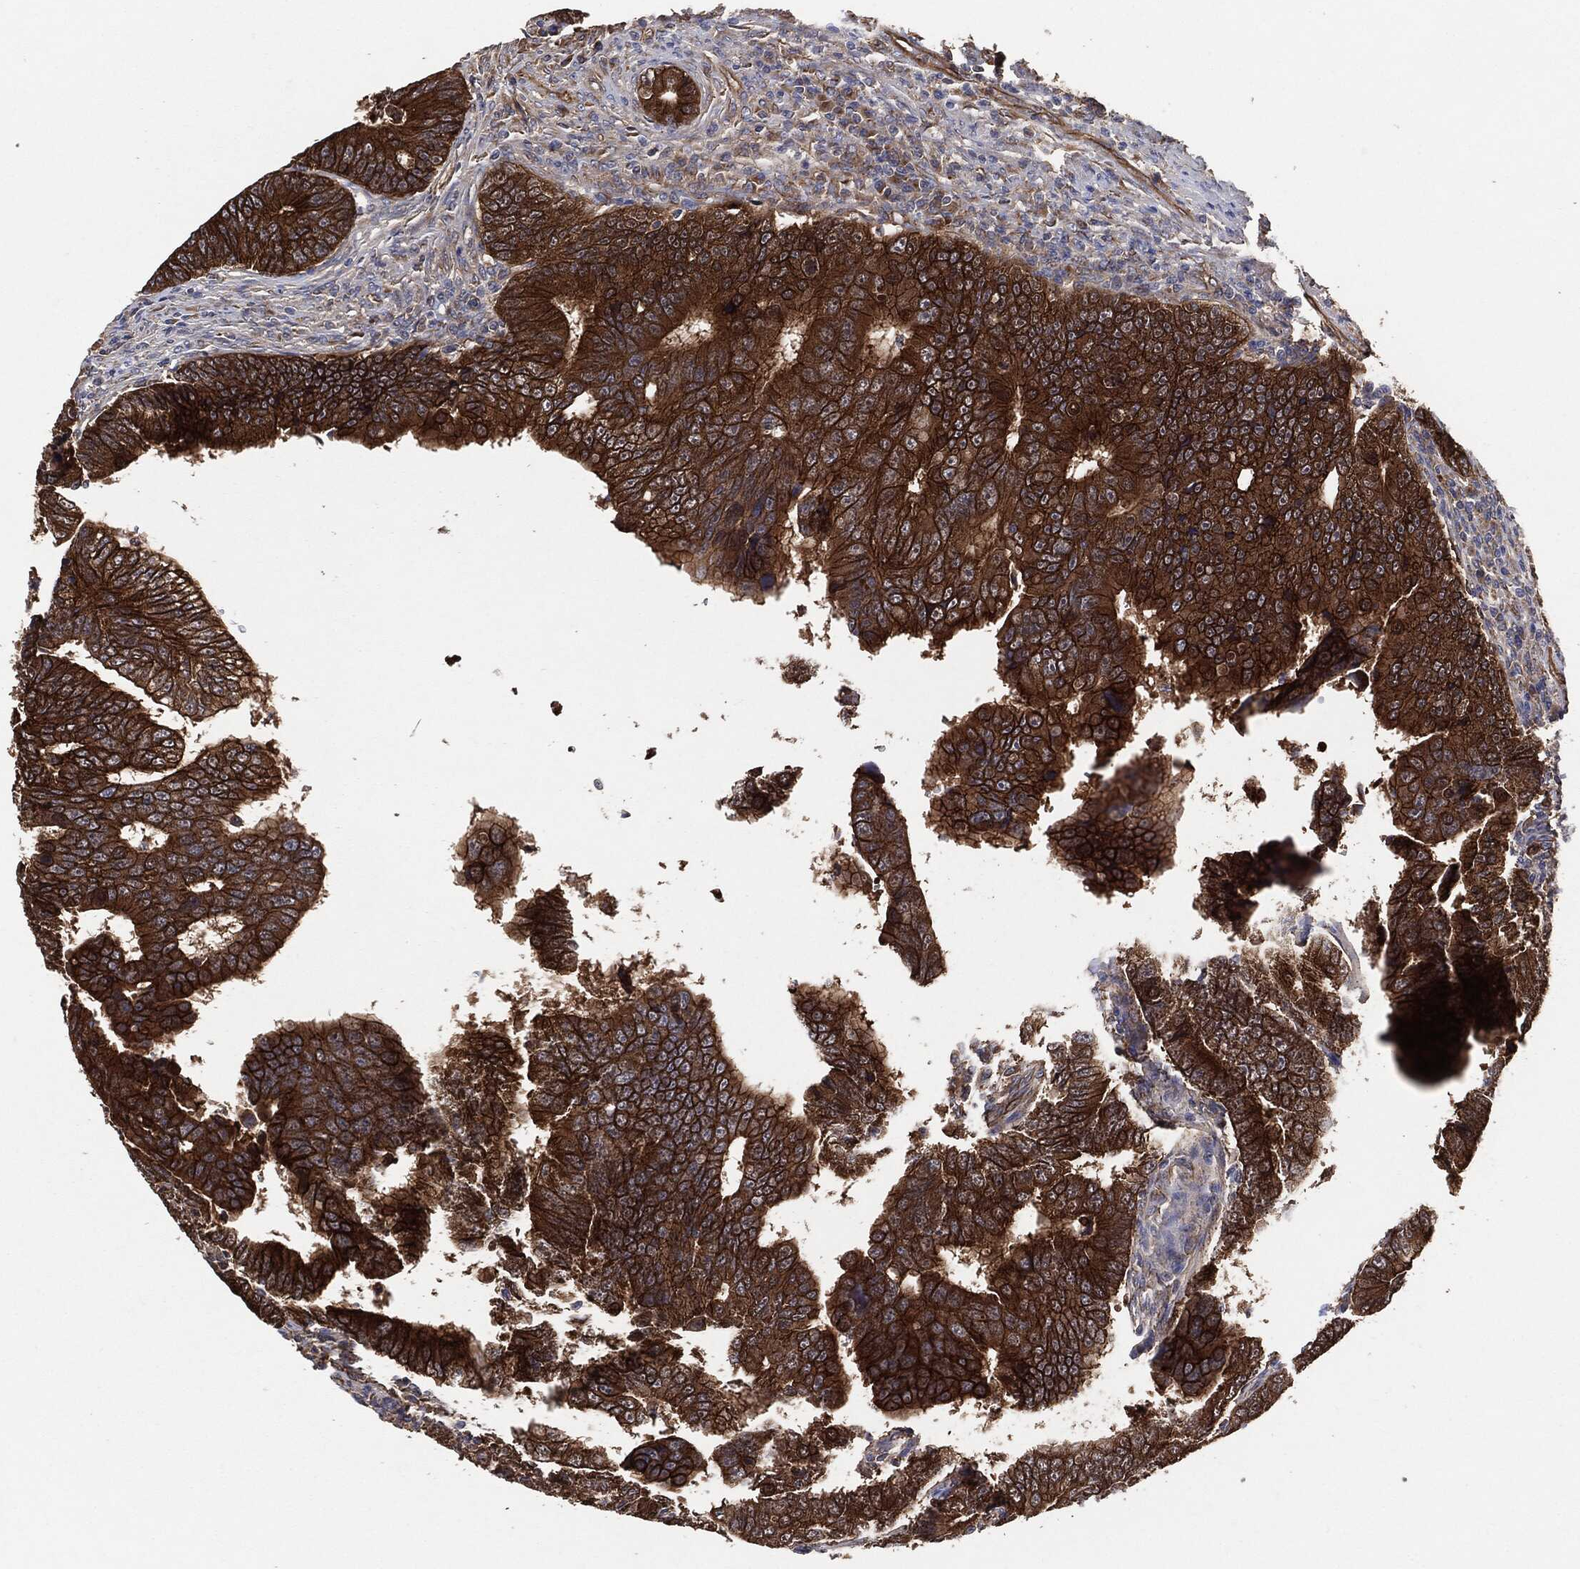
{"staining": {"intensity": "strong", "quantity": ">75%", "location": "cytoplasmic/membranous"}, "tissue": "colorectal cancer", "cell_type": "Tumor cells", "image_type": "cancer", "snomed": [{"axis": "morphology", "description": "Adenocarcinoma, NOS"}, {"axis": "topography", "description": "Colon"}], "caption": "High-power microscopy captured an immunohistochemistry image of colorectal cancer, revealing strong cytoplasmic/membranous staining in about >75% of tumor cells.", "gene": "CTNNA1", "patient": {"sex": "female", "age": 72}}